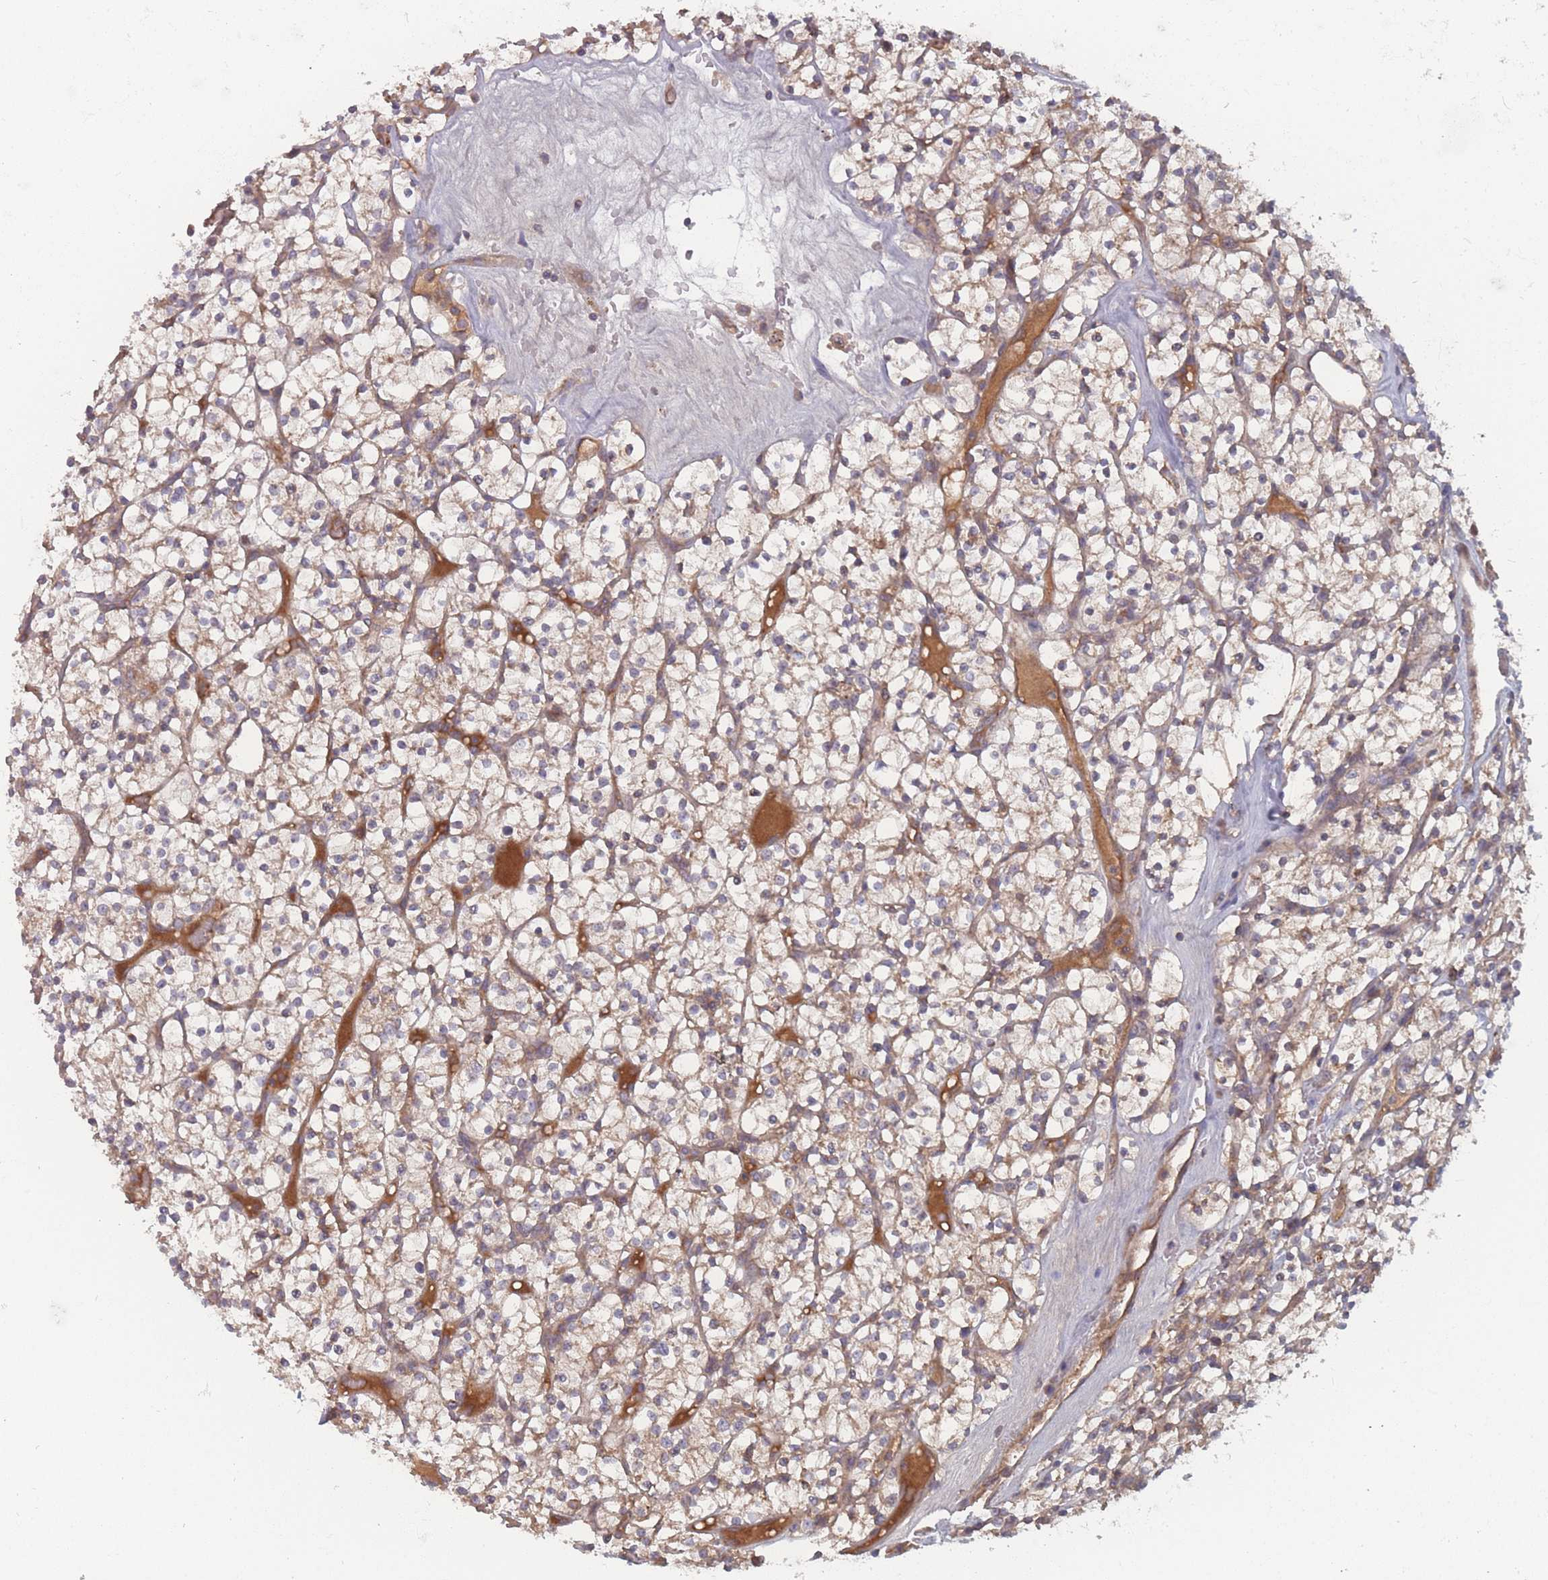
{"staining": {"intensity": "weak", "quantity": ">75%", "location": "cytoplasmic/membranous"}, "tissue": "renal cancer", "cell_type": "Tumor cells", "image_type": "cancer", "snomed": [{"axis": "morphology", "description": "Adenocarcinoma, NOS"}, {"axis": "topography", "description": "Kidney"}], "caption": "This photomicrograph displays renal cancer stained with immunohistochemistry (IHC) to label a protein in brown. The cytoplasmic/membranous of tumor cells show weak positivity for the protein. Nuclei are counter-stained blue.", "gene": "ATP5MG", "patient": {"sex": "female", "age": 64}}